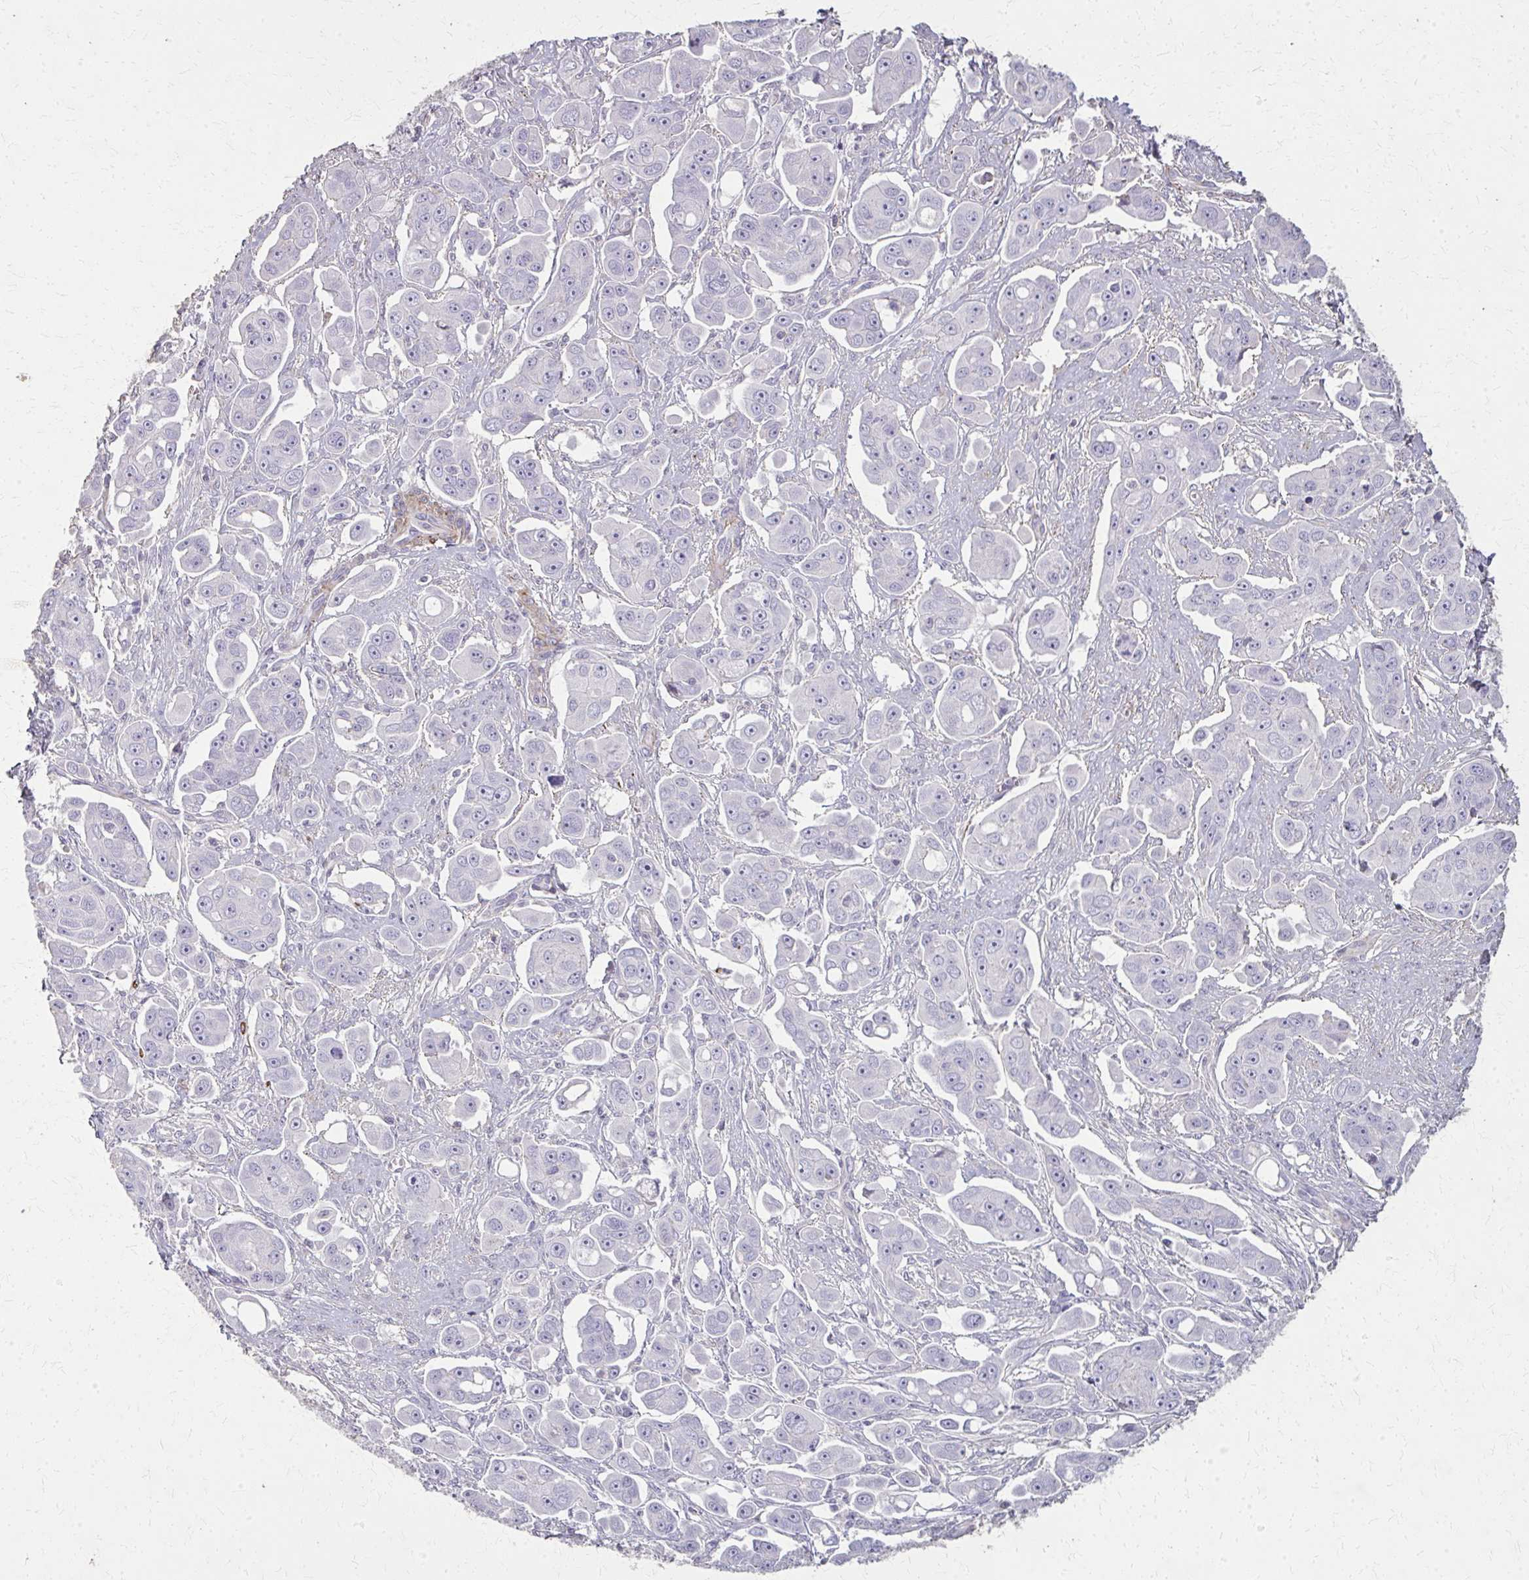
{"staining": {"intensity": "negative", "quantity": "none", "location": "none"}, "tissue": "ovarian cancer", "cell_type": "Tumor cells", "image_type": "cancer", "snomed": [{"axis": "morphology", "description": "Carcinoma, endometroid"}, {"axis": "topography", "description": "Ovary"}], "caption": "IHC of ovarian cancer exhibits no expression in tumor cells.", "gene": "TENM4", "patient": {"sex": "female", "age": 70}}